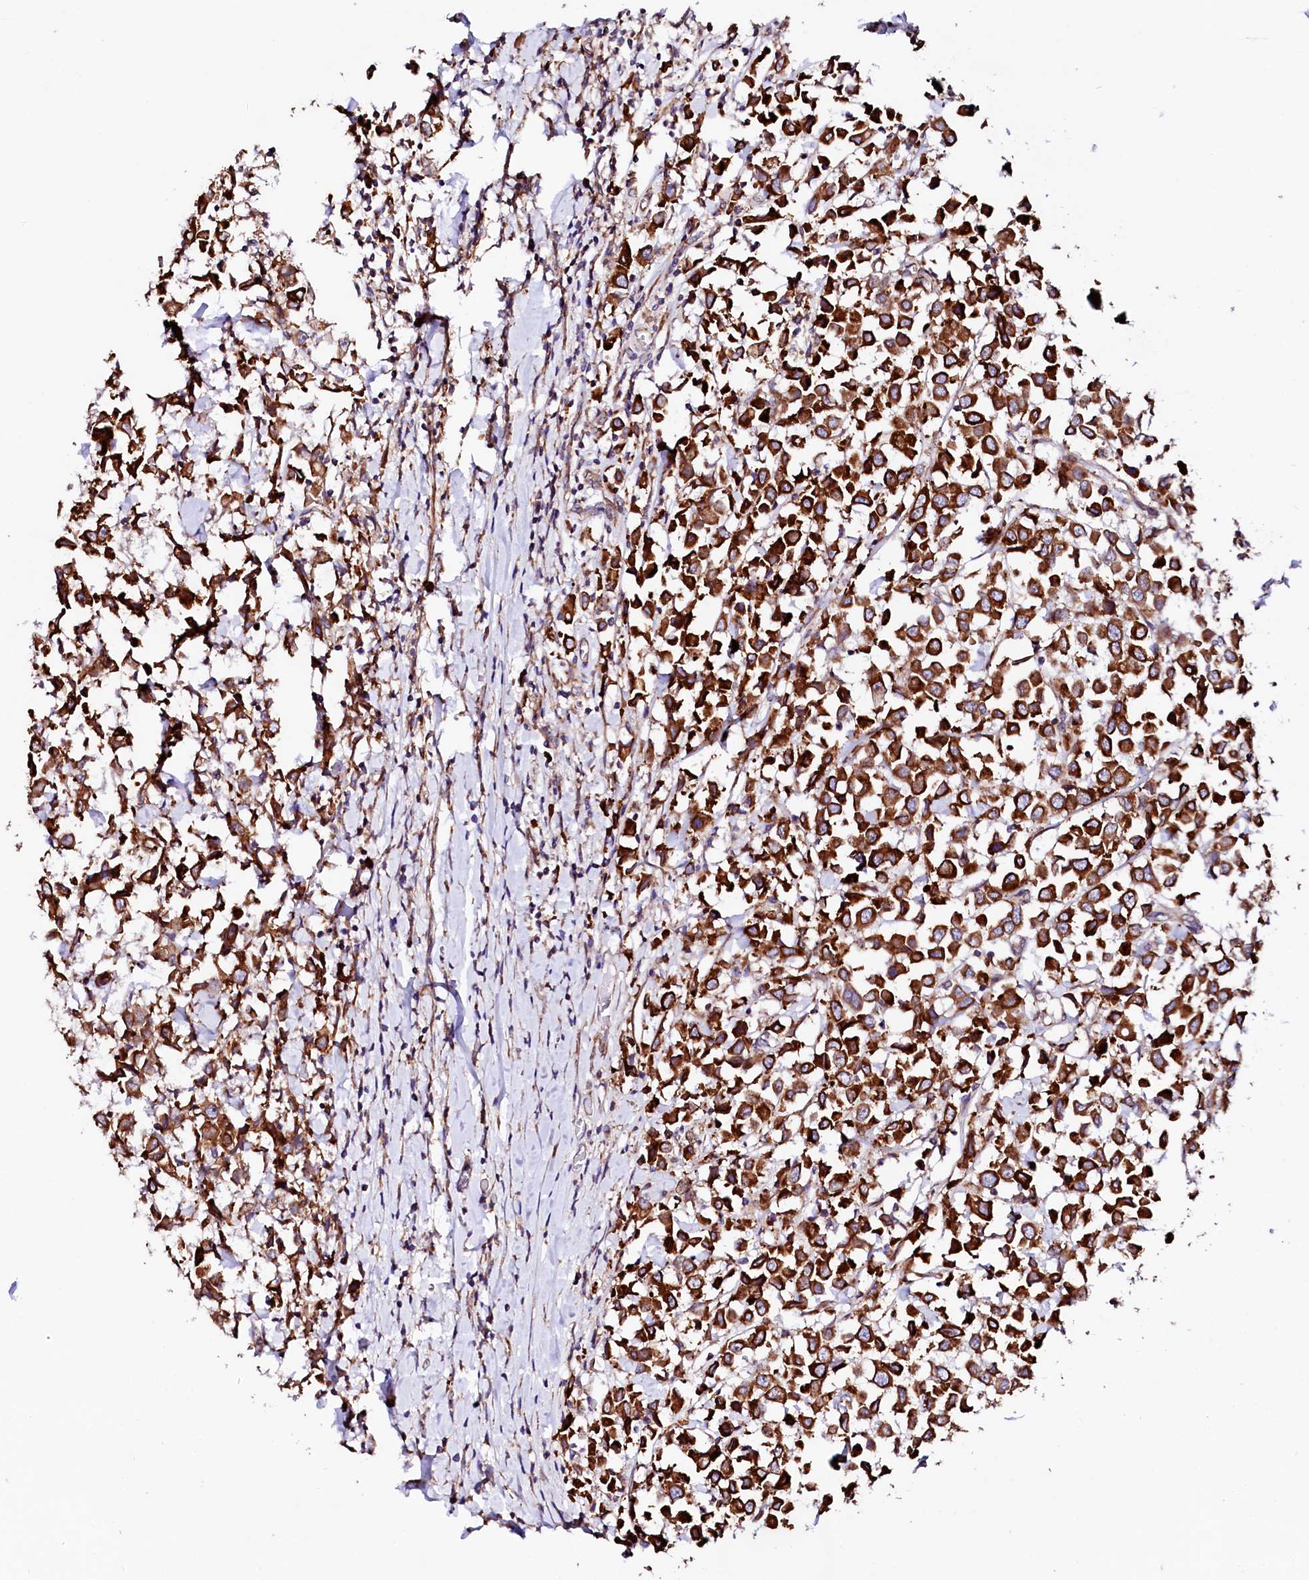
{"staining": {"intensity": "strong", "quantity": ">75%", "location": "cytoplasmic/membranous"}, "tissue": "breast cancer", "cell_type": "Tumor cells", "image_type": "cancer", "snomed": [{"axis": "morphology", "description": "Duct carcinoma"}, {"axis": "topography", "description": "Breast"}], "caption": "An immunohistochemistry histopathology image of neoplastic tissue is shown. Protein staining in brown labels strong cytoplasmic/membranous positivity in invasive ductal carcinoma (breast) within tumor cells.", "gene": "UBE3C", "patient": {"sex": "female", "age": 61}}